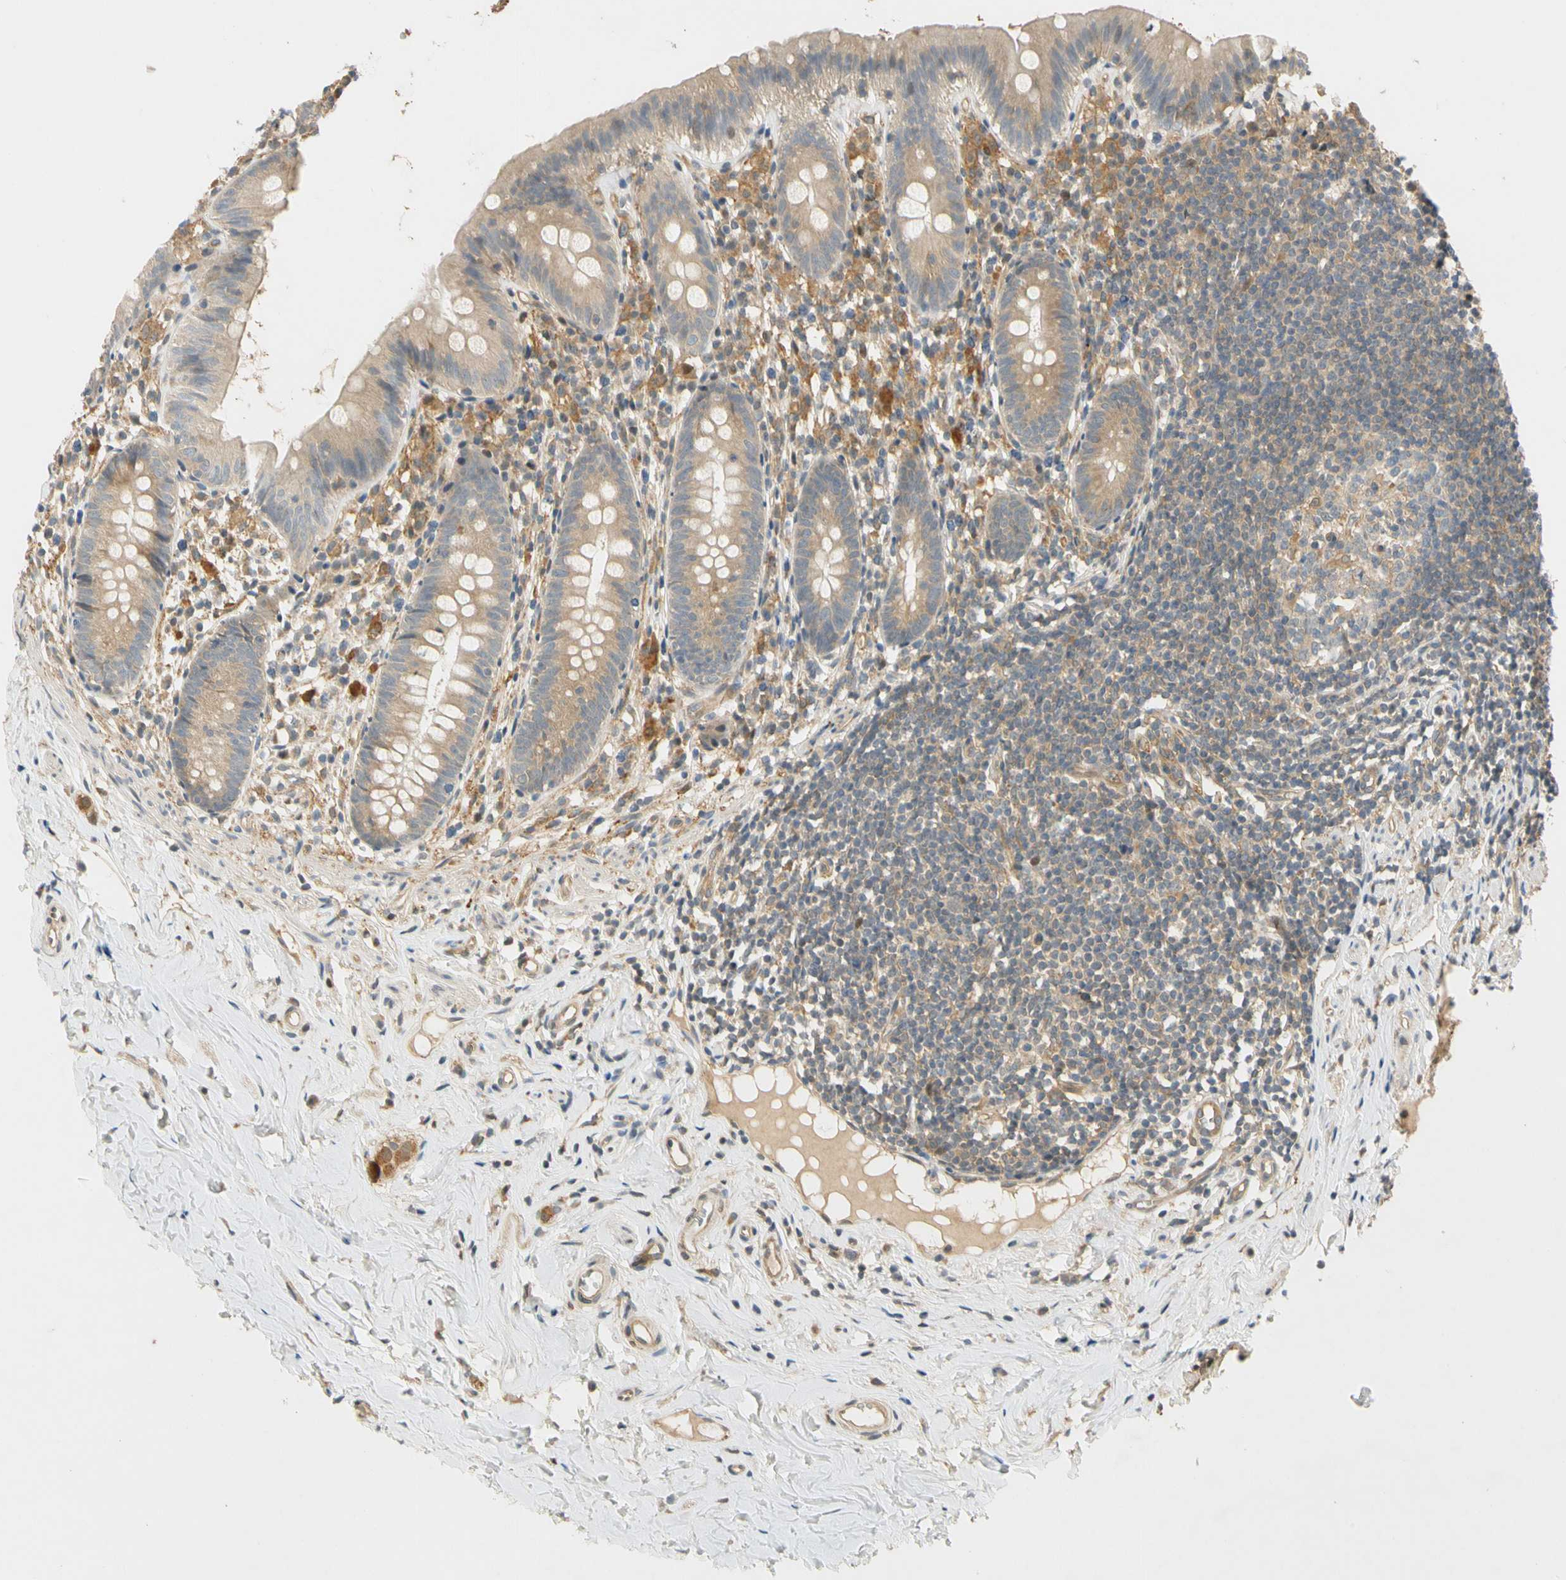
{"staining": {"intensity": "weak", "quantity": ">75%", "location": "cytoplasmic/membranous"}, "tissue": "appendix", "cell_type": "Glandular cells", "image_type": "normal", "snomed": [{"axis": "morphology", "description": "Normal tissue, NOS"}, {"axis": "topography", "description": "Appendix"}], "caption": "Weak cytoplasmic/membranous protein staining is seen in approximately >75% of glandular cells in appendix.", "gene": "GATD1", "patient": {"sex": "male", "age": 52}}